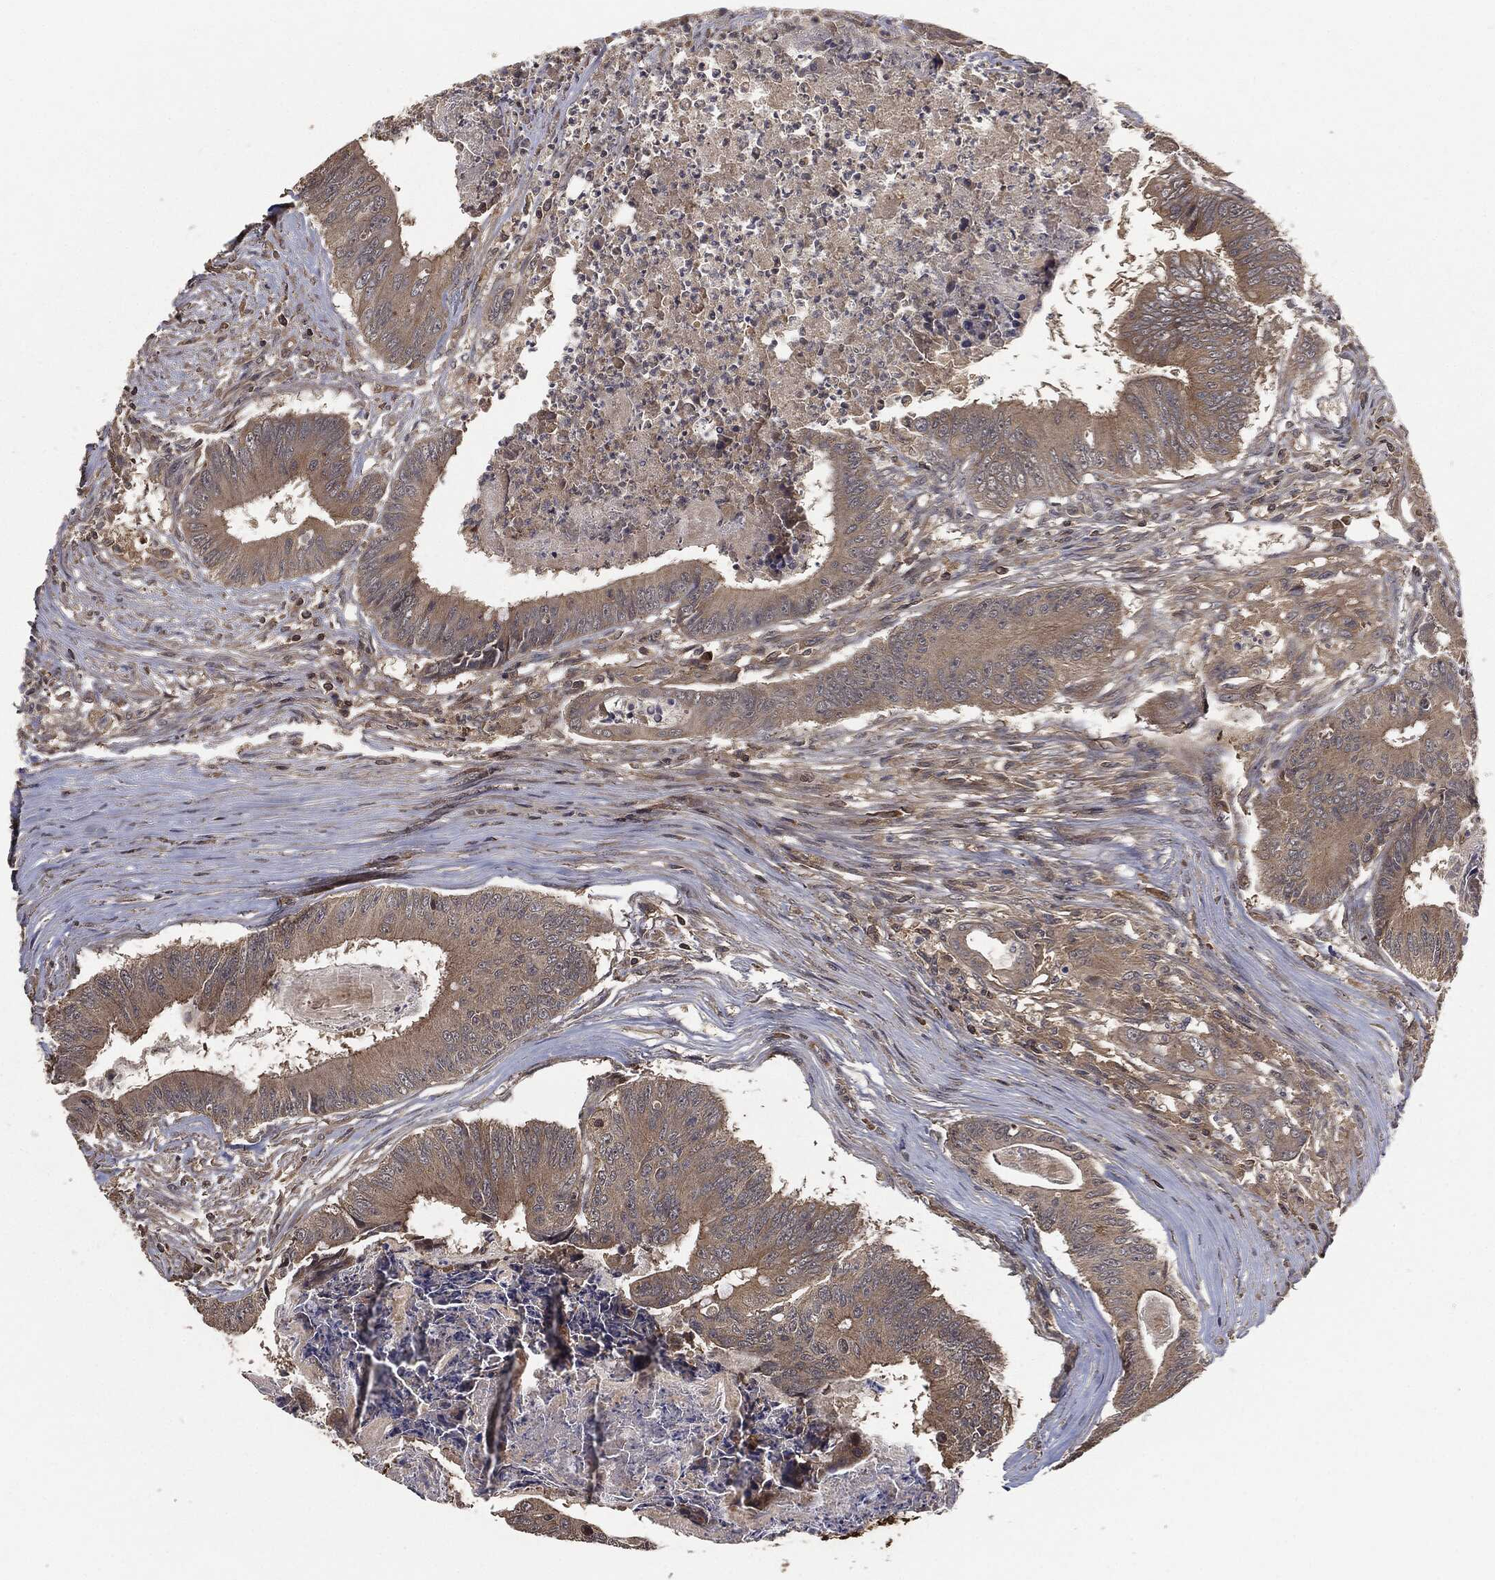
{"staining": {"intensity": "weak", "quantity": "25%-75%", "location": "cytoplasmic/membranous"}, "tissue": "colorectal cancer", "cell_type": "Tumor cells", "image_type": "cancer", "snomed": [{"axis": "morphology", "description": "Adenocarcinoma, NOS"}, {"axis": "topography", "description": "Colon"}], "caption": "Immunohistochemistry (IHC) of colorectal cancer (adenocarcinoma) exhibits low levels of weak cytoplasmic/membranous expression in about 25%-75% of tumor cells.", "gene": "ERBIN", "patient": {"sex": "male", "age": 84}}